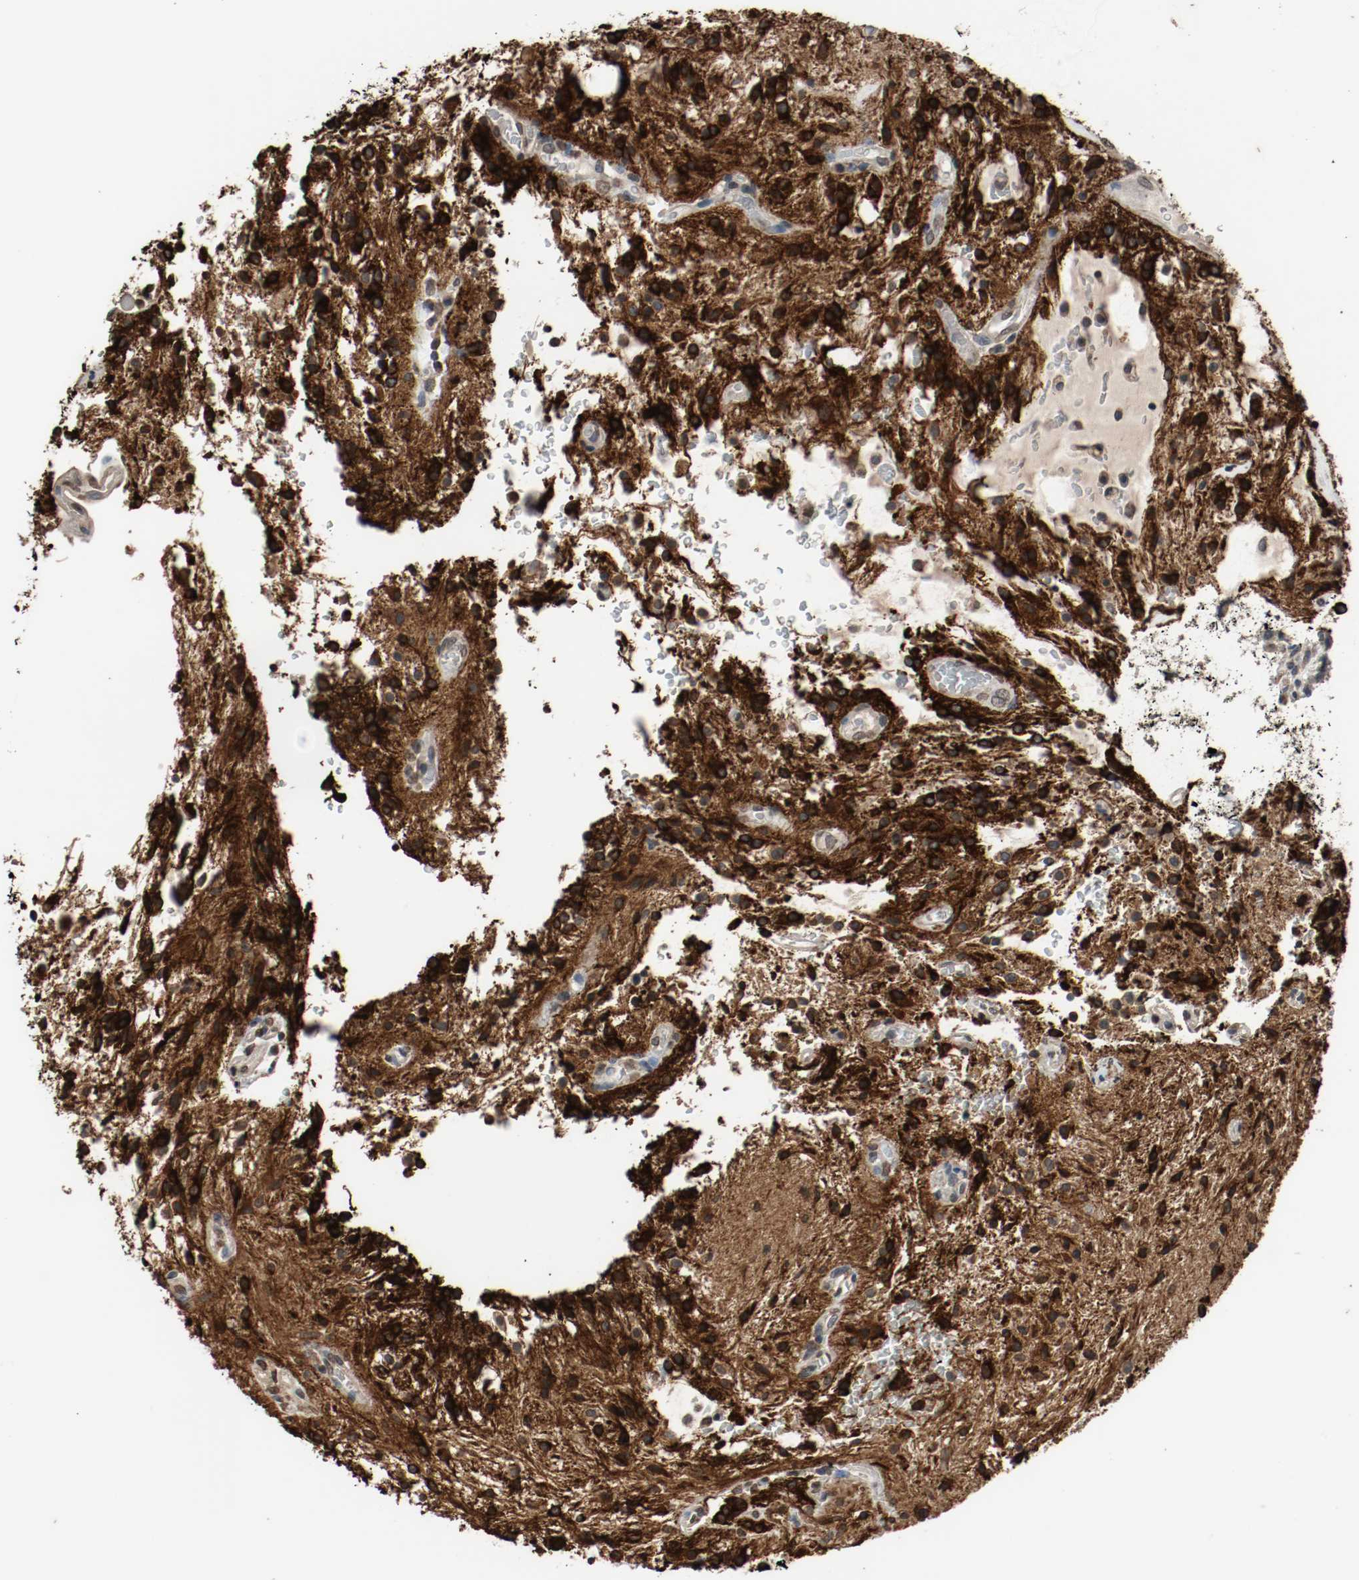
{"staining": {"intensity": "strong", "quantity": ">75%", "location": "cytoplasmic/membranous"}, "tissue": "glioma", "cell_type": "Tumor cells", "image_type": "cancer", "snomed": [{"axis": "morphology", "description": "Glioma, malignant, NOS"}, {"axis": "topography", "description": "Cerebellum"}], "caption": "Immunohistochemistry (IHC) photomicrograph of human glioma stained for a protein (brown), which demonstrates high levels of strong cytoplasmic/membranous expression in about >75% of tumor cells.", "gene": "RTN4", "patient": {"sex": "female", "age": 10}}